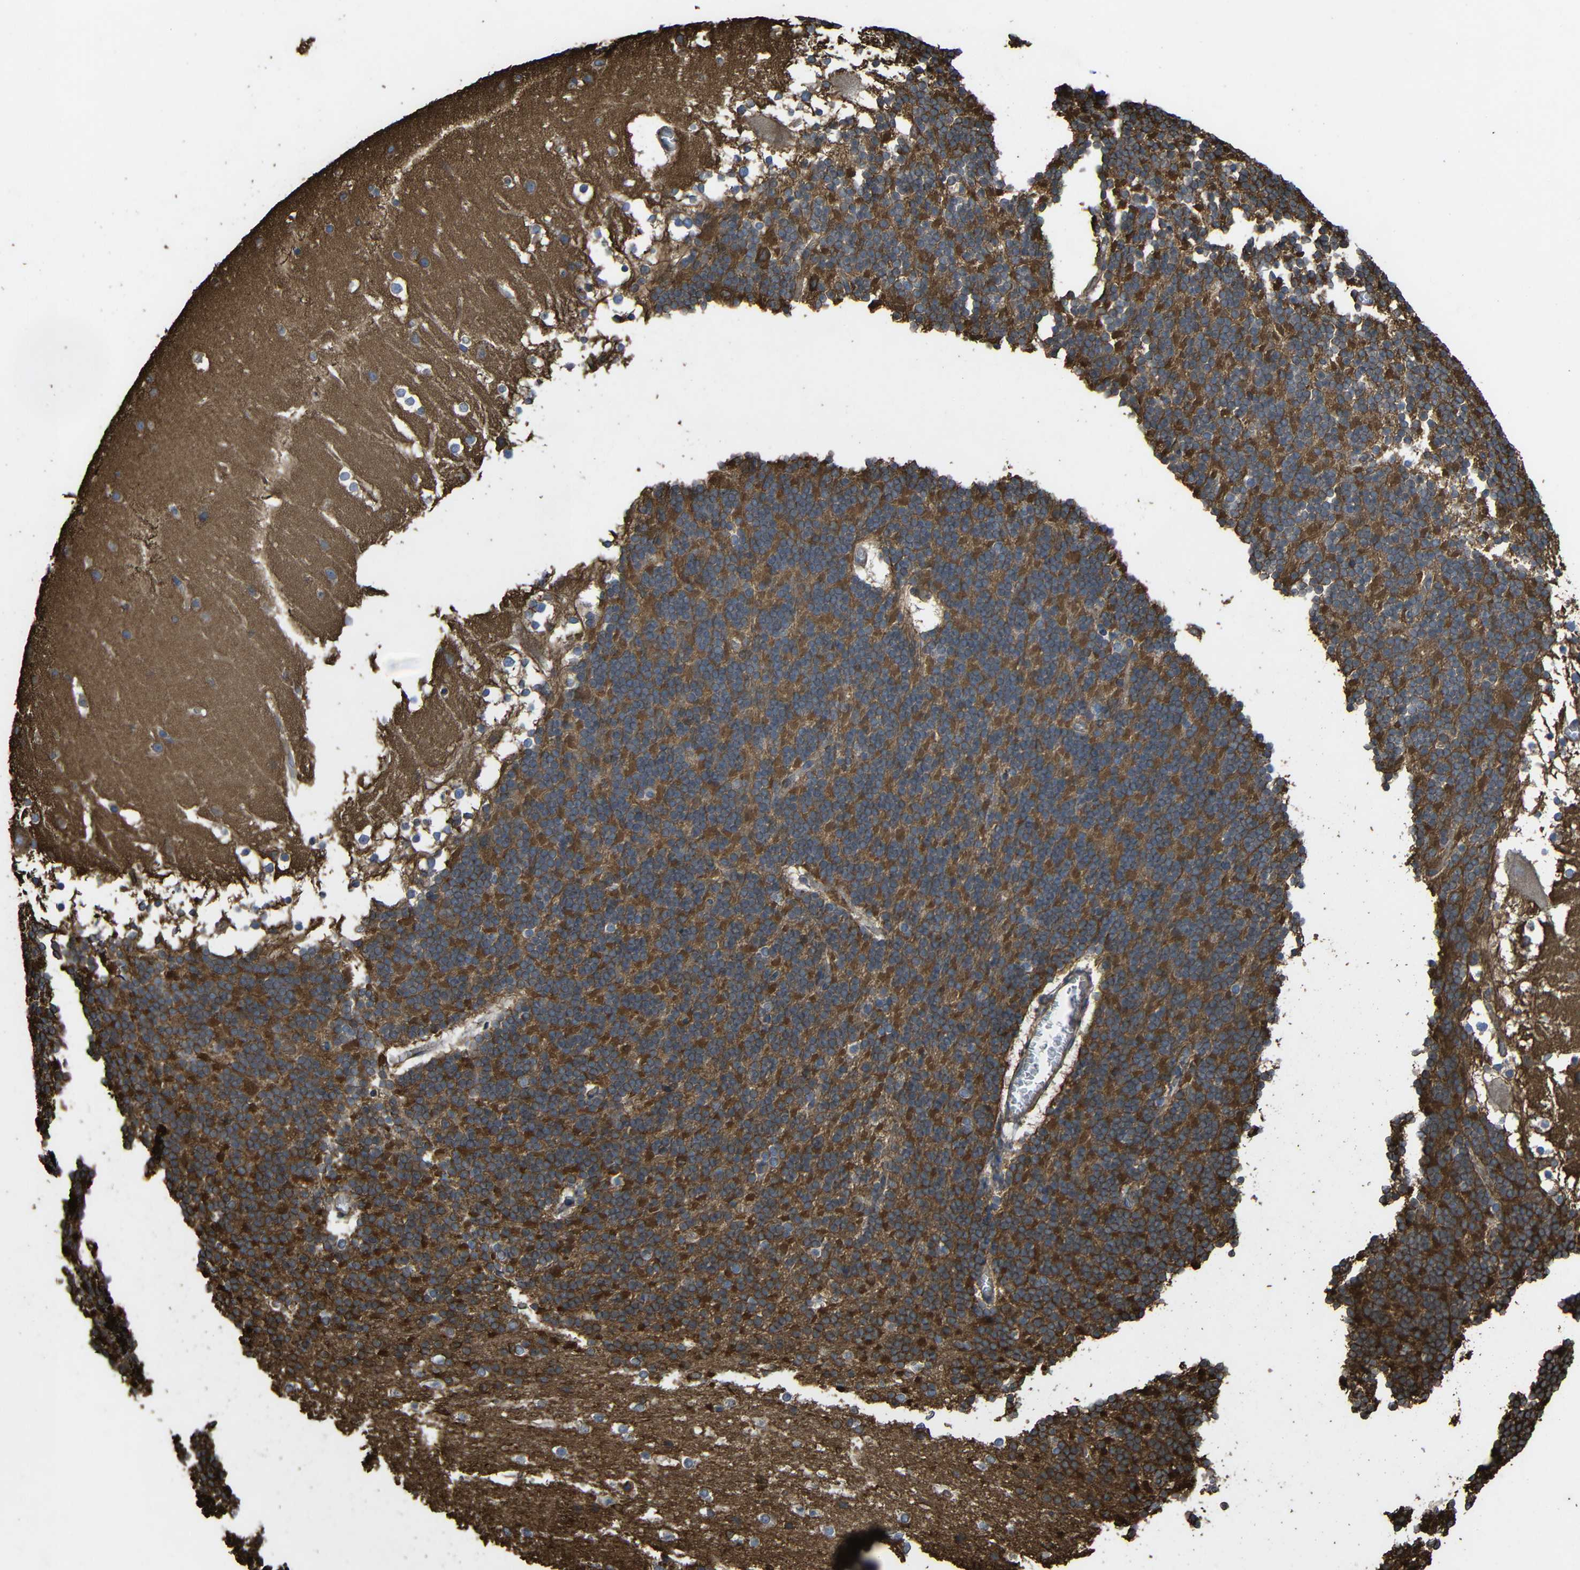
{"staining": {"intensity": "strong", "quantity": ">75%", "location": "cytoplasmic/membranous"}, "tissue": "cerebellum", "cell_type": "Cells in granular layer", "image_type": "normal", "snomed": [{"axis": "morphology", "description": "Normal tissue, NOS"}, {"axis": "topography", "description": "Cerebellum"}], "caption": "Immunohistochemistry of normal cerebellum displays high levels of strong cytoplasmic/membranous expression in approximately >75% of cells in granular layer.", "gene": "TREM2", "patient": {"sex": "female", "age": 19}}